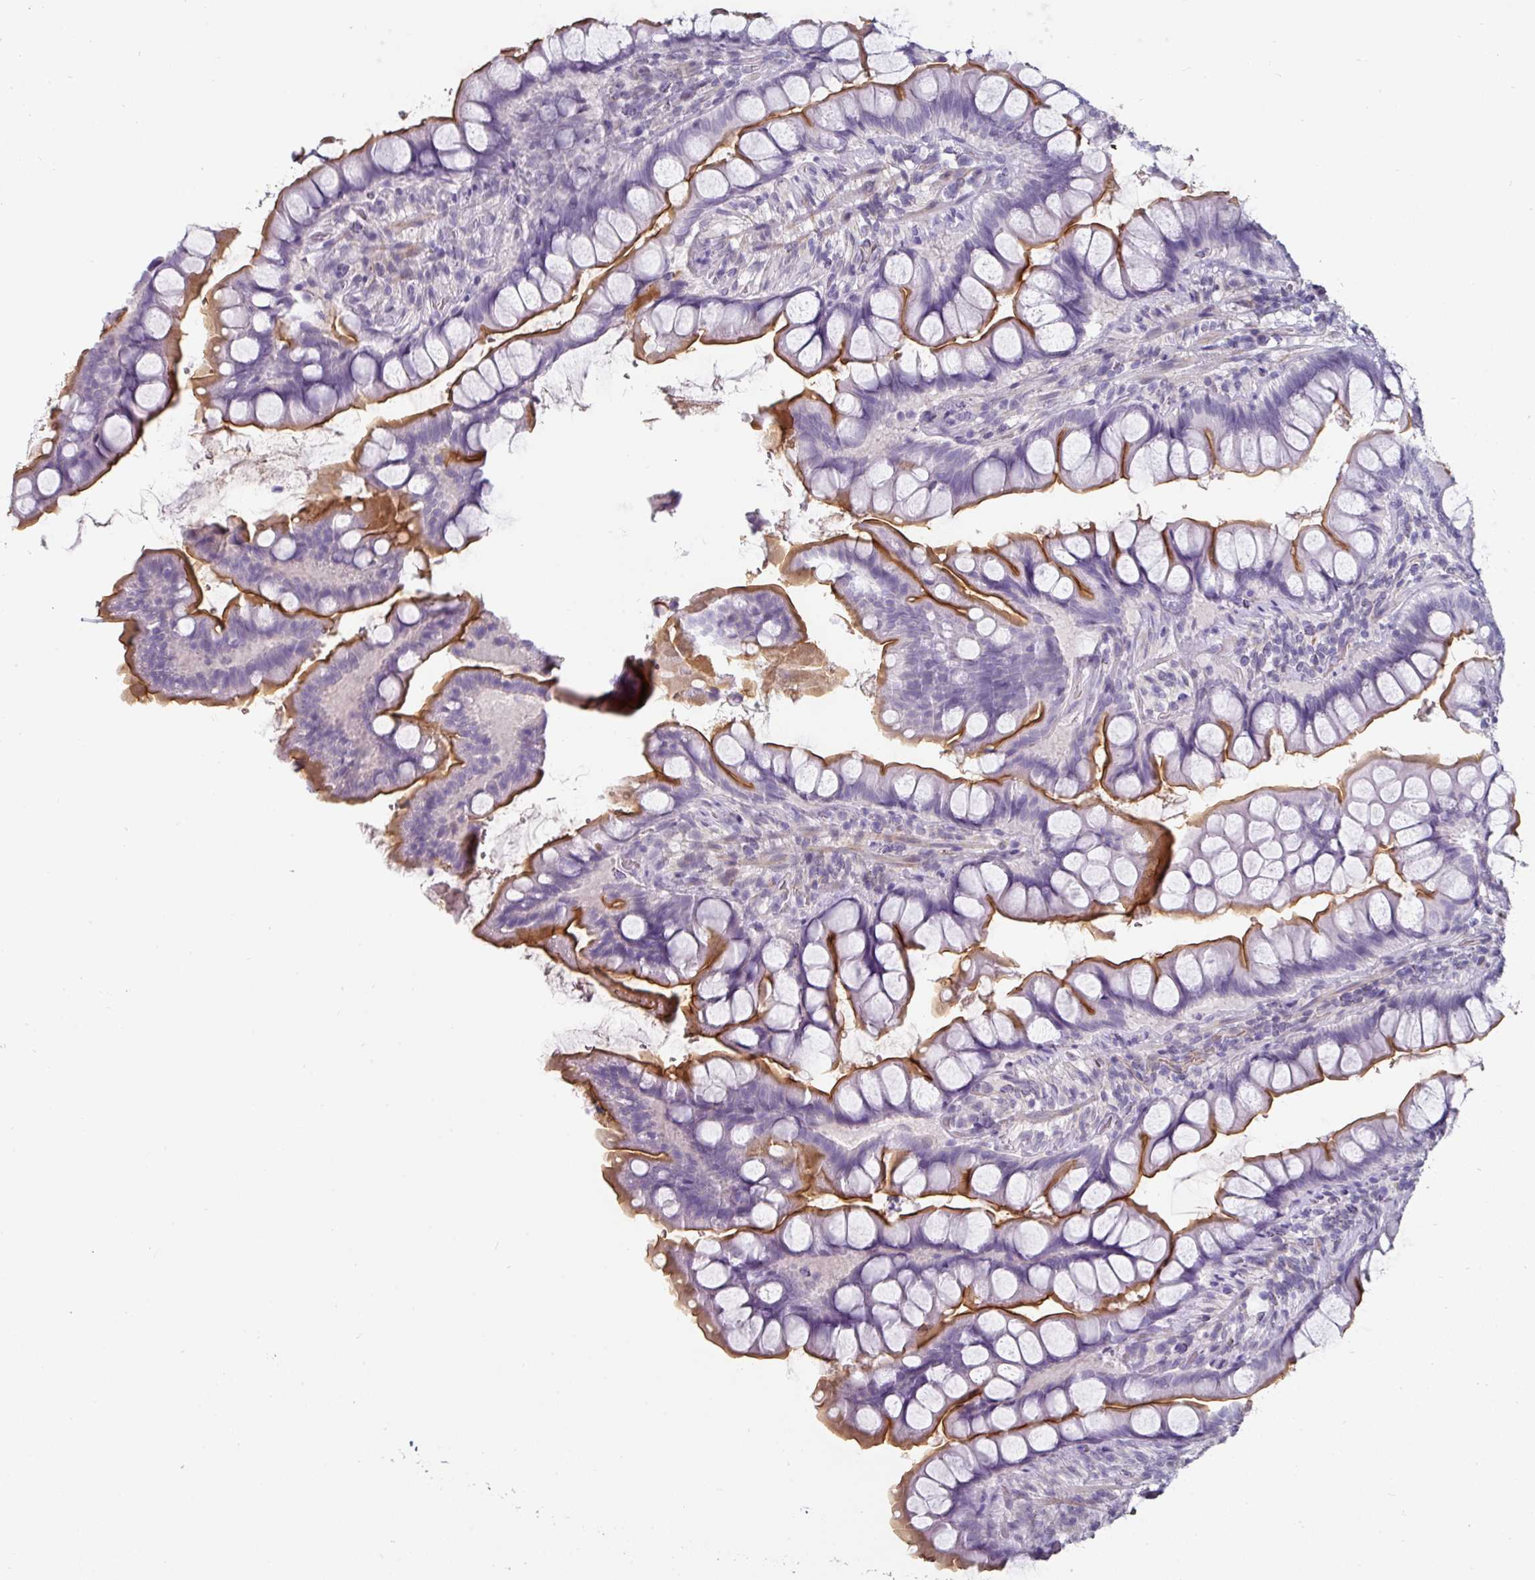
{"staining": {"intensity": "strong", "quantity": "25%-75%", "location": "cytoplasmic/membranous"}, "tissue": "small intestine", "cell_type": "Glandular cells", "image_type": "normal", "snomed": [{"axis": "morphology", "description": "Normal tissue, NOS"}, {"axis": "topography", "description": "Small intestine"}], "caption": "A brown stain shows strong cytoplasmic/membranous positivity of a protein in glandular cells of unremarkable human small intestine.", "gene": "EYA3", "patient": {"sex": "male", "age": 70}}